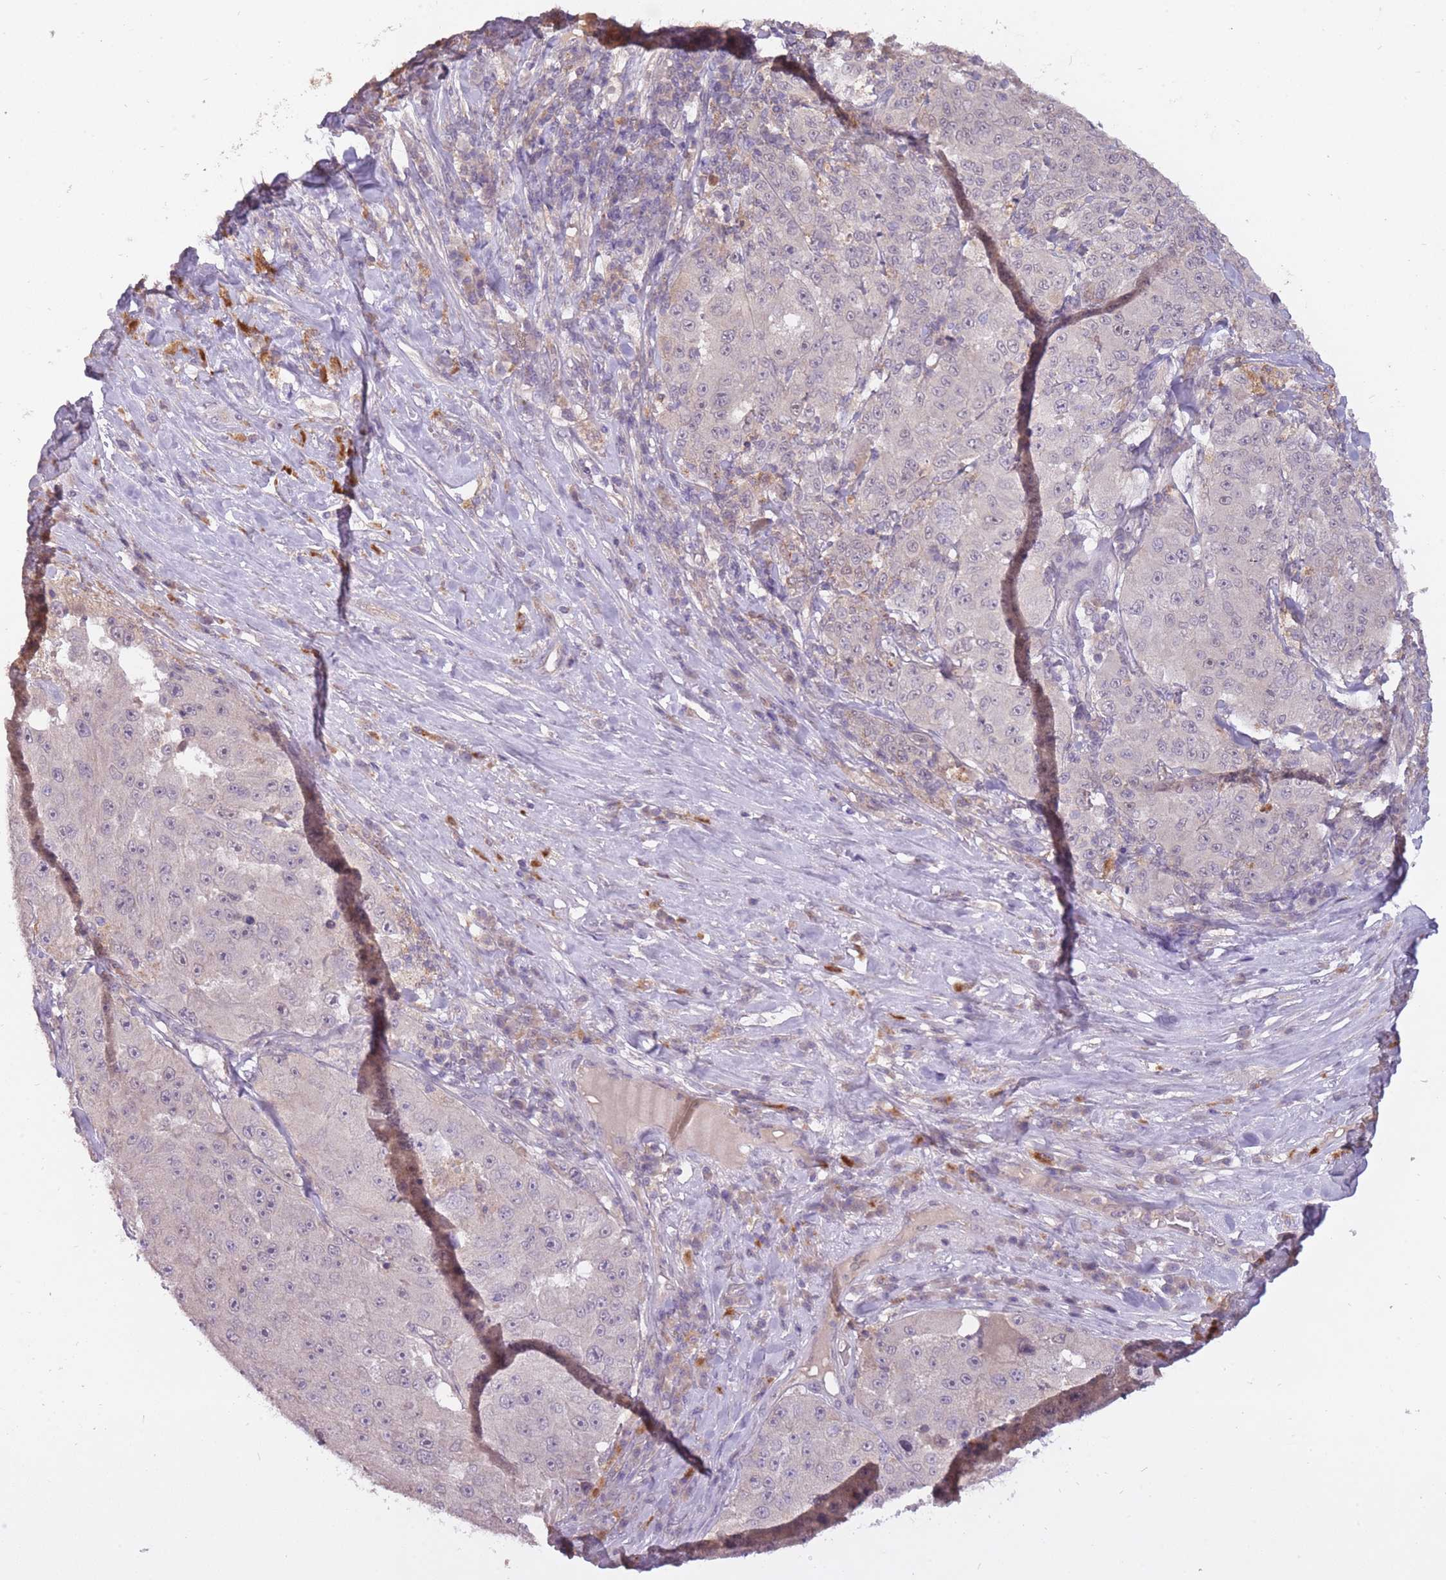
{"staining": {"intensity": "negative", "quantity": "none", "location": "none"}, "tissue": "melanoma", "cell_type": "Tumor cells", "image_type": "cancer", "snomed": [{"axis": "morphology", "description": "Malignant melanoma, Metastatic site"}, {"axis": "topography", "description": "Lymph node"}], "caption": "This histopathology image is of malignant melanoma (metastatic site) stained with immunohistochemistry to label a protein in brown with the nuclei are counter-stained blue. There is no expression in tumor cells. Nuclei are stained in blue.", "gene": "LRATD2", "patient": {"sex": "male", "age": 62}}